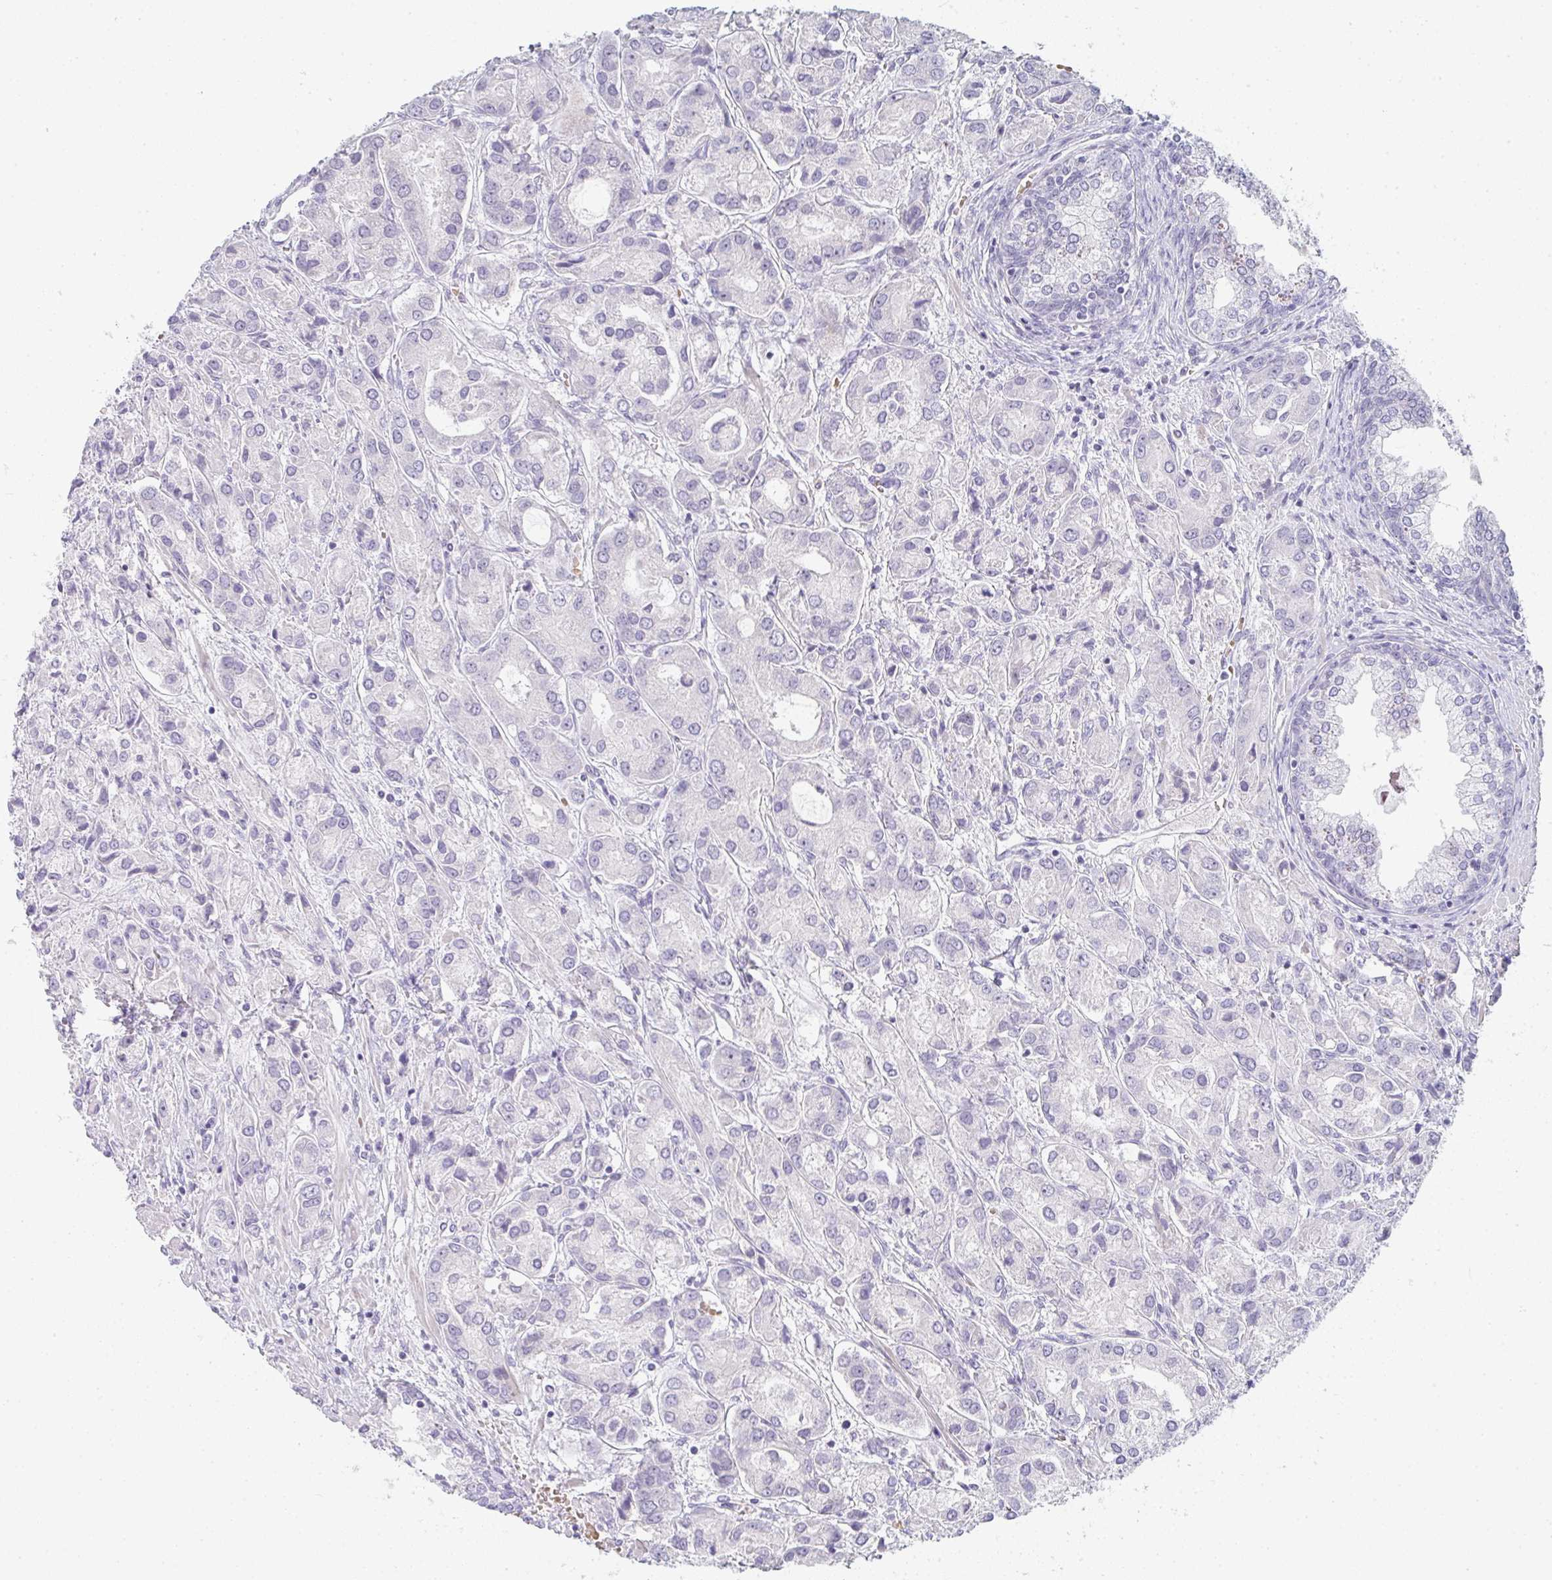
{"staining": {"intensity": "negative", "quantity": "none", "location": "none"}, "tissue": "prostate cancer", "cell_type": "Tumor cells", "image_type": "cancer", "snomed": [{"axis": "morphology", "description": "Adenocarcinoma, High grade"}, {"axis": "topography", "description": "Prostate"}], "caption": "Tumor cells show no significant protein expression in prostate cancer (high-grade adenocarcinoma).", "gene": "NEU2", "patient": {"sex": "male", "age": 67}}